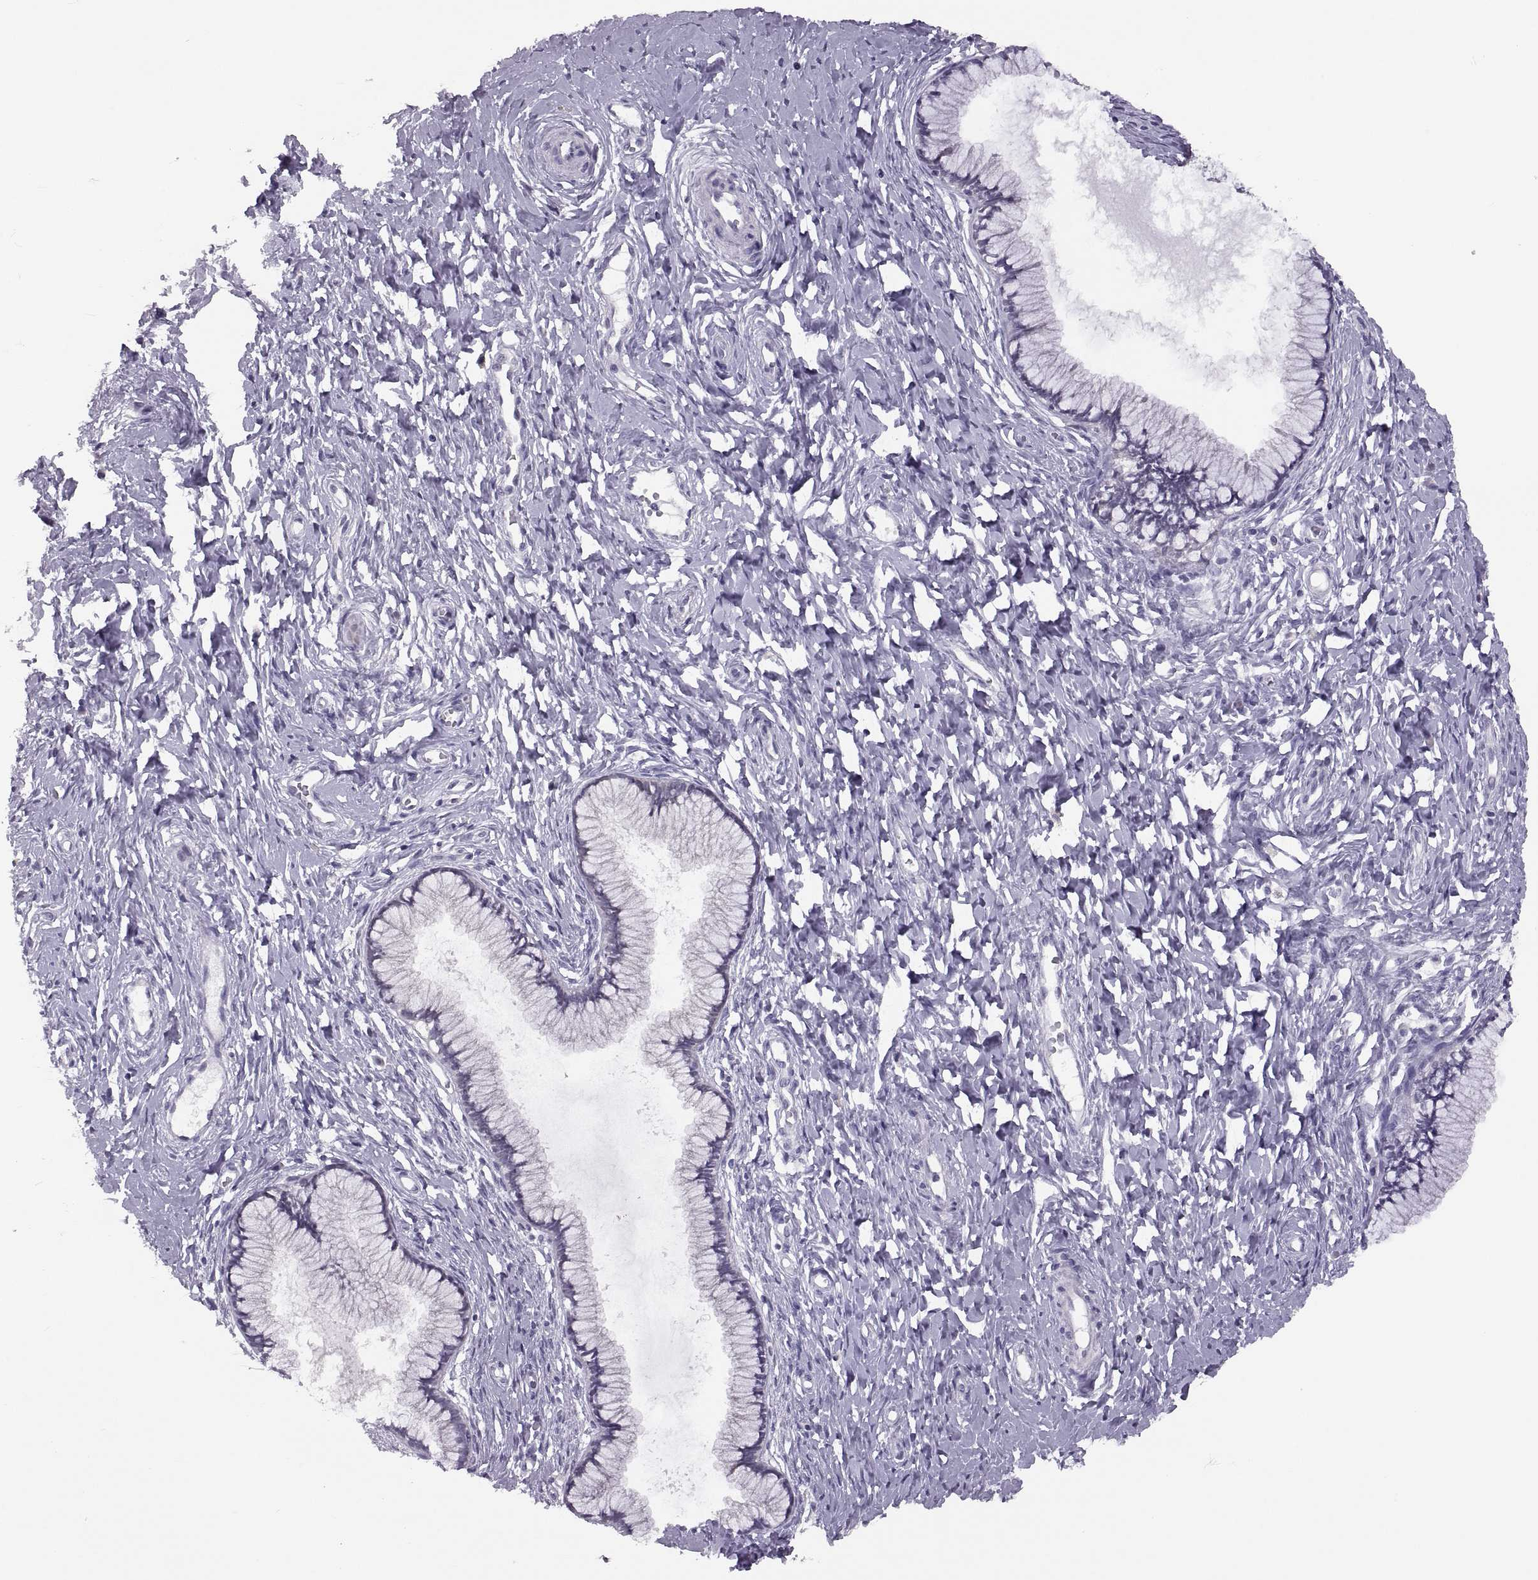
{"staining": {"intensity": "negative", "quantity": "none", "location": "none"}, "tissue": "cervix", "cell_type": "Glandular cells", "image_type": "normal", "snomed": [{"axis": "morphology", "description": "Normal tissue, NOS"}, {"axis": "topography", "description": "Cervix"}], "caption": "Immunohistochemistry (IHC) image of benign cervix: human cervix stained with DAB displays no significant protein staining in glandular cells. (Stains: DAB (3,3'-diaminobenzidine) immunohistochemistry (IHC) with hematoxylin counter stain, Microscopy: brightfield microscopy at high magnification).", "gene": "ADH6", "patient": {"sex": "female", "age": 40}}